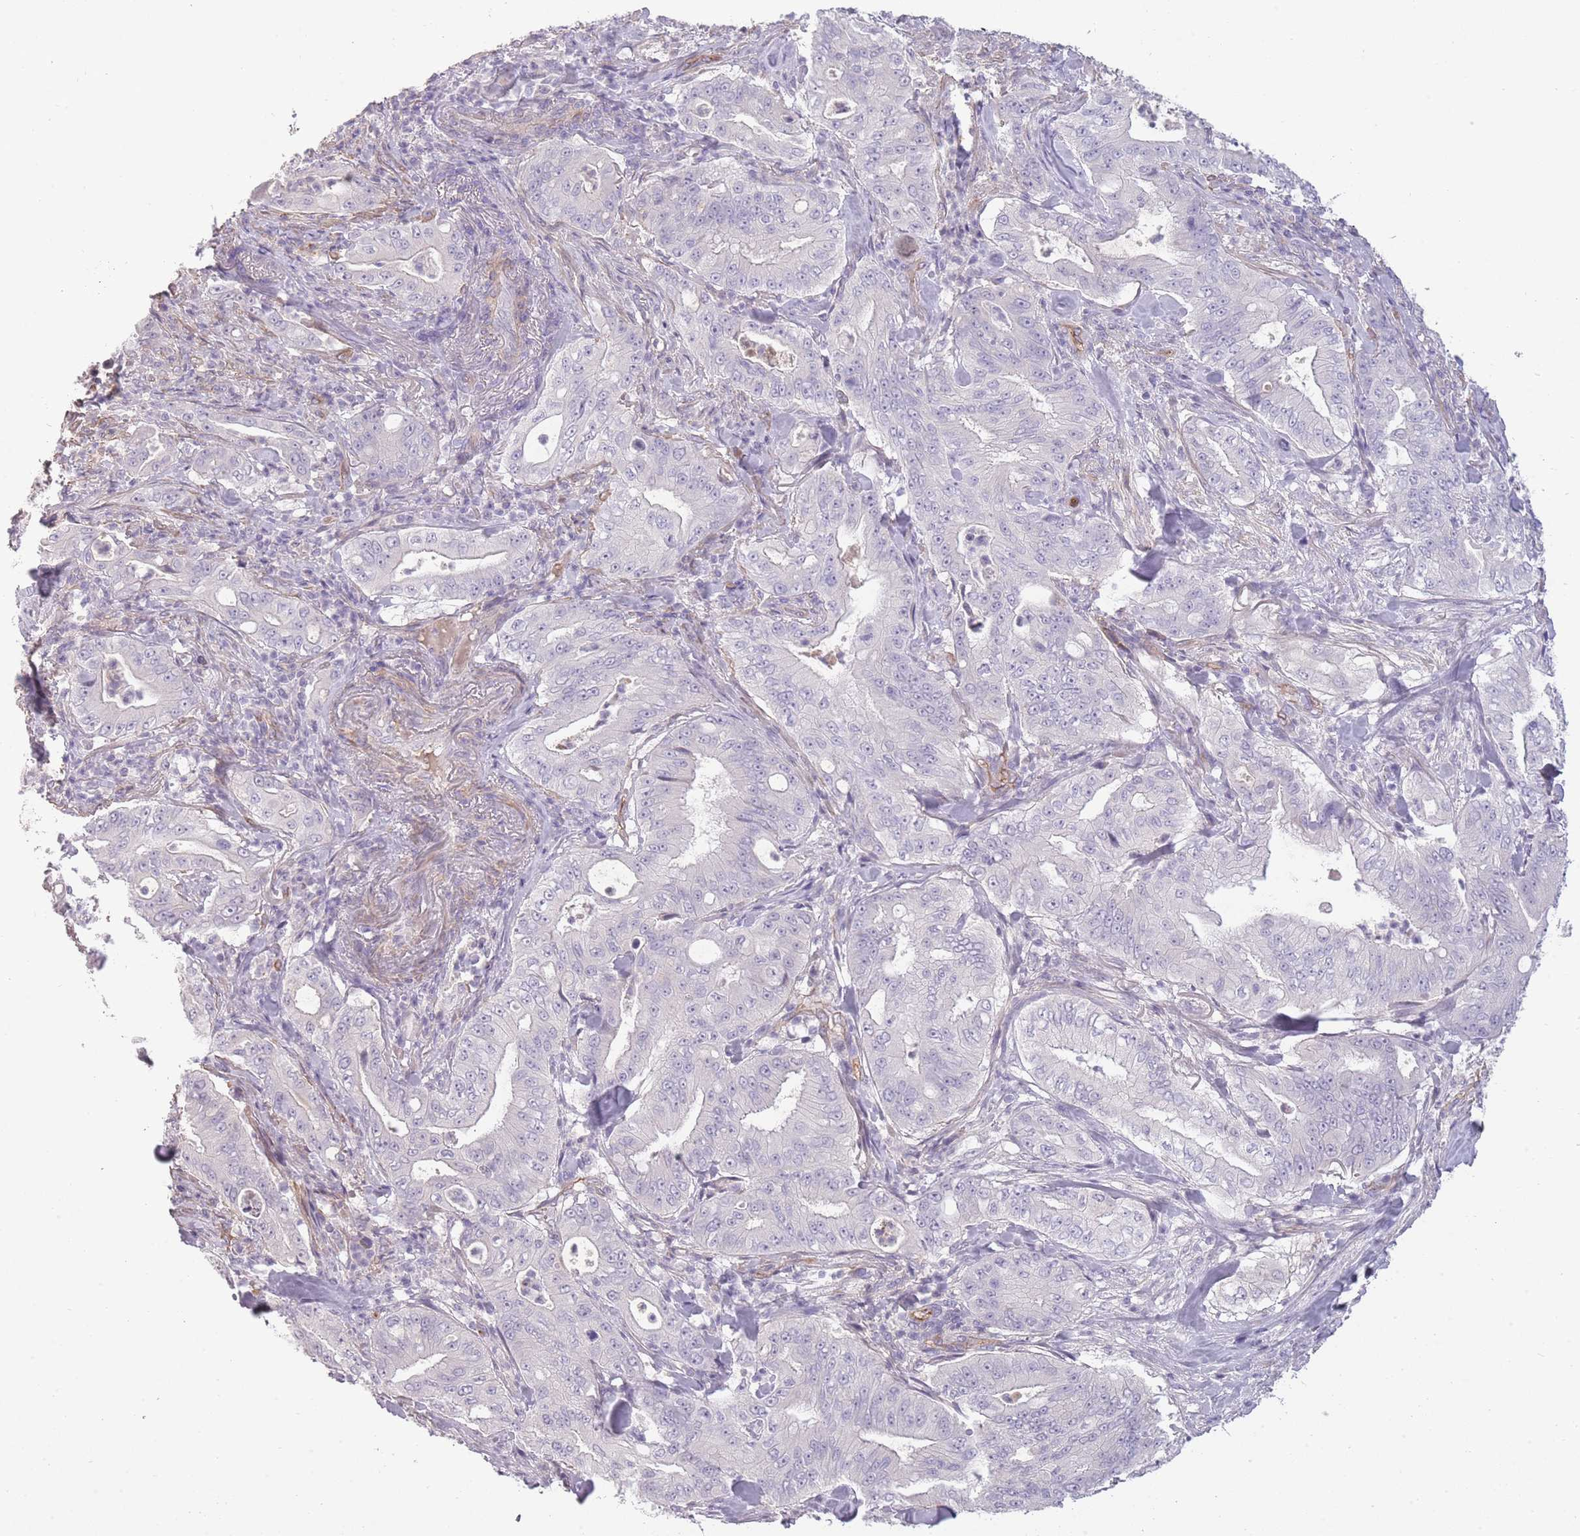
{"staining": {"intensity": "negative", "quantity": "none", "location": "none"}, "tissue": "pancreatic cancer", "cell_type": "Tumor cells", "image_type": "cancer", "snomed": [{"axis": "morphology", "description": "Adenocarcinoma, NOS"}, {"axis": "topography", "description": "Pancreas"}], "caption": "Immunohistochemical staining of pancreatic cancer (adenocarcinoma) exhibits no significant expression in tumor cells.", "gene": "SLC8A2", "patient": {"sex": "male", "age": 71}}